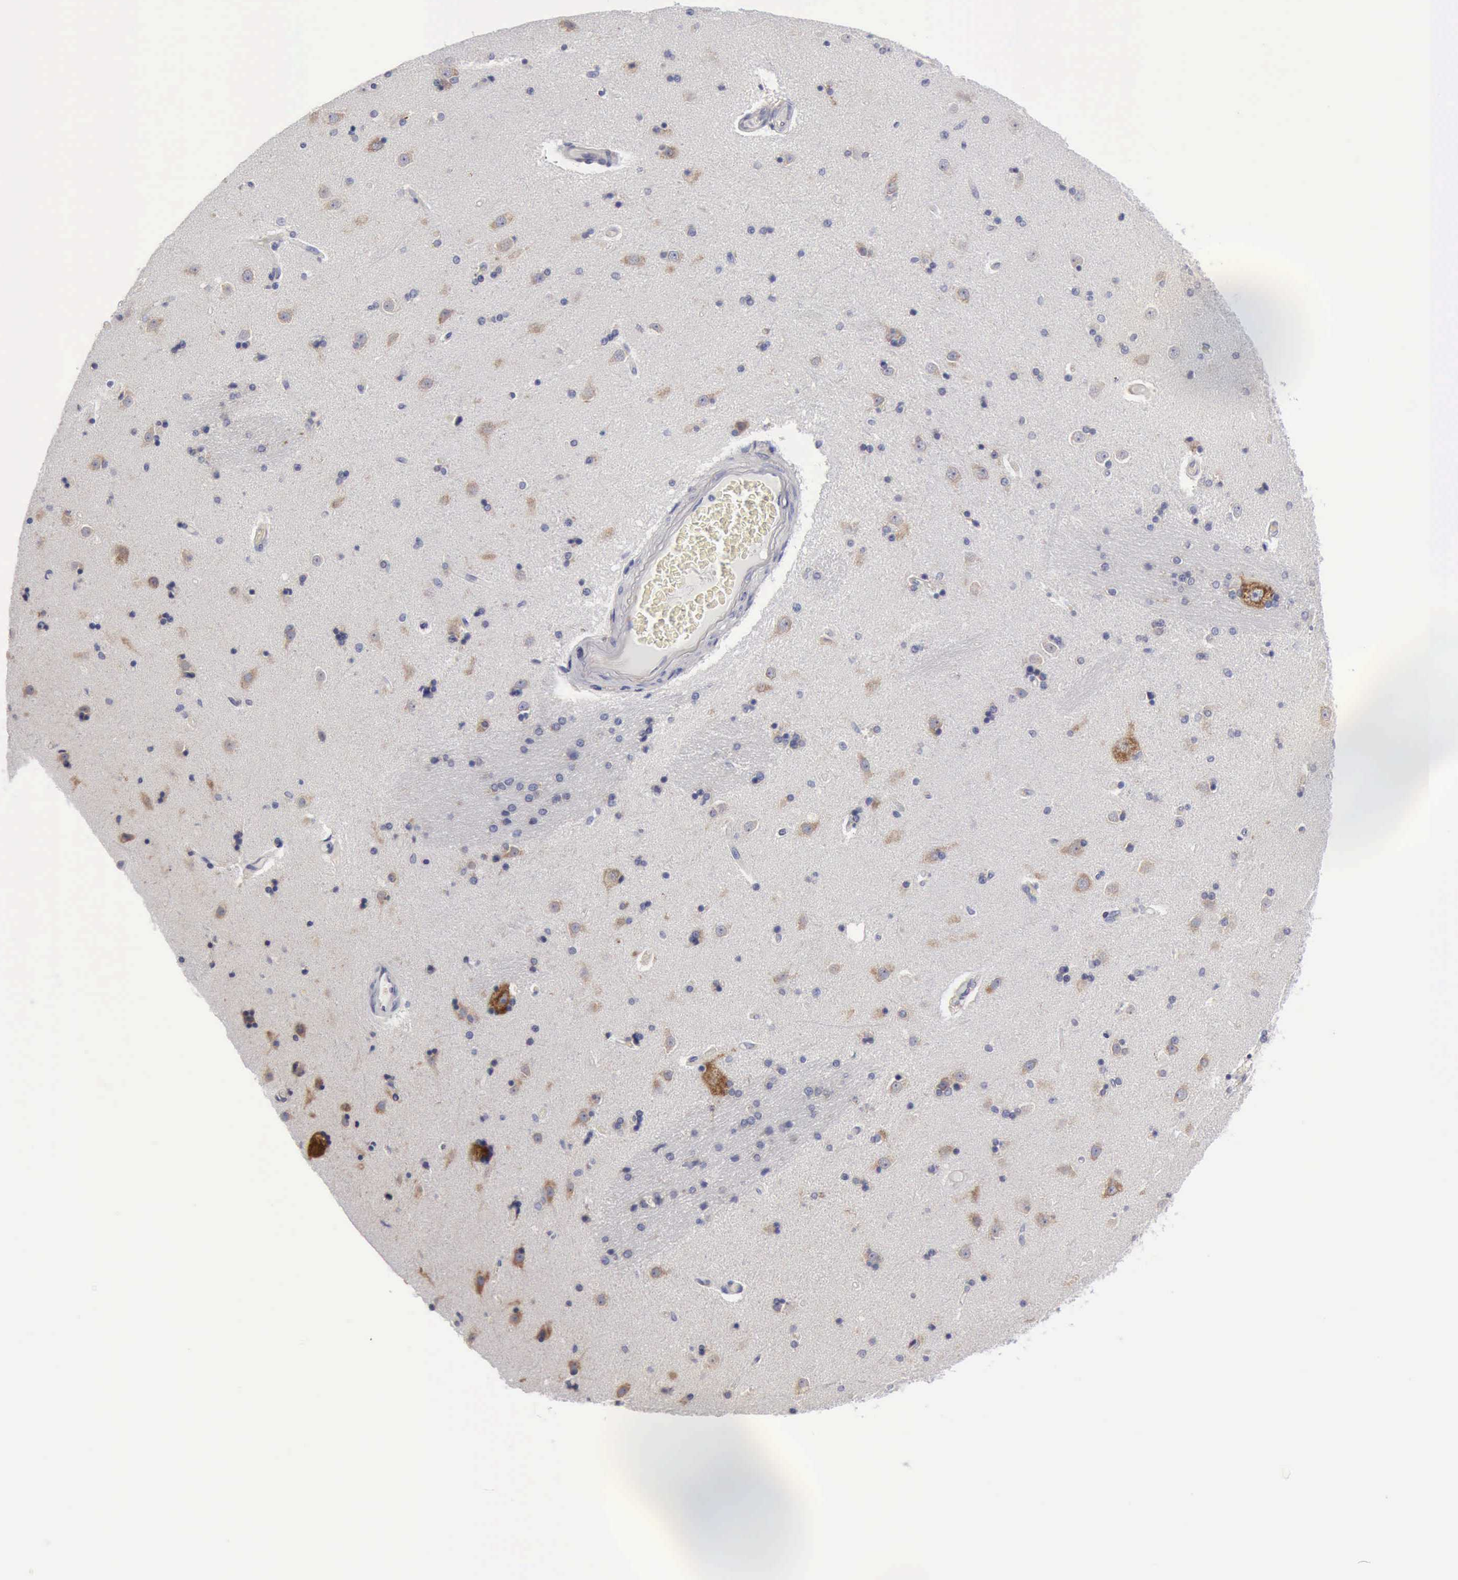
{"staining": {"intensity": "negative", "quantity": "none", "location": "none"}, "tissue": "caudate", "cell_type": "Glial cells", "image_type": "normal", "snomed": [{"axis": "morphology", "description": "Normal tissue, NOS"}, {"axis": "topography", "description": "Lateral ventricle wall"}], "caption": "Immunohistochemistry (IHC) histopathology image of unremarkable caudate stained for a protein (brown), which demonstrates no staining in glial cells. The staining was performed using DAB to visualize the protein expression in brown, while the nuclei were stained in blue with hematoxylin (Magnification: 20x).", "gene": "TXLNG", "patient": {"sex": "female", "age": 54}}